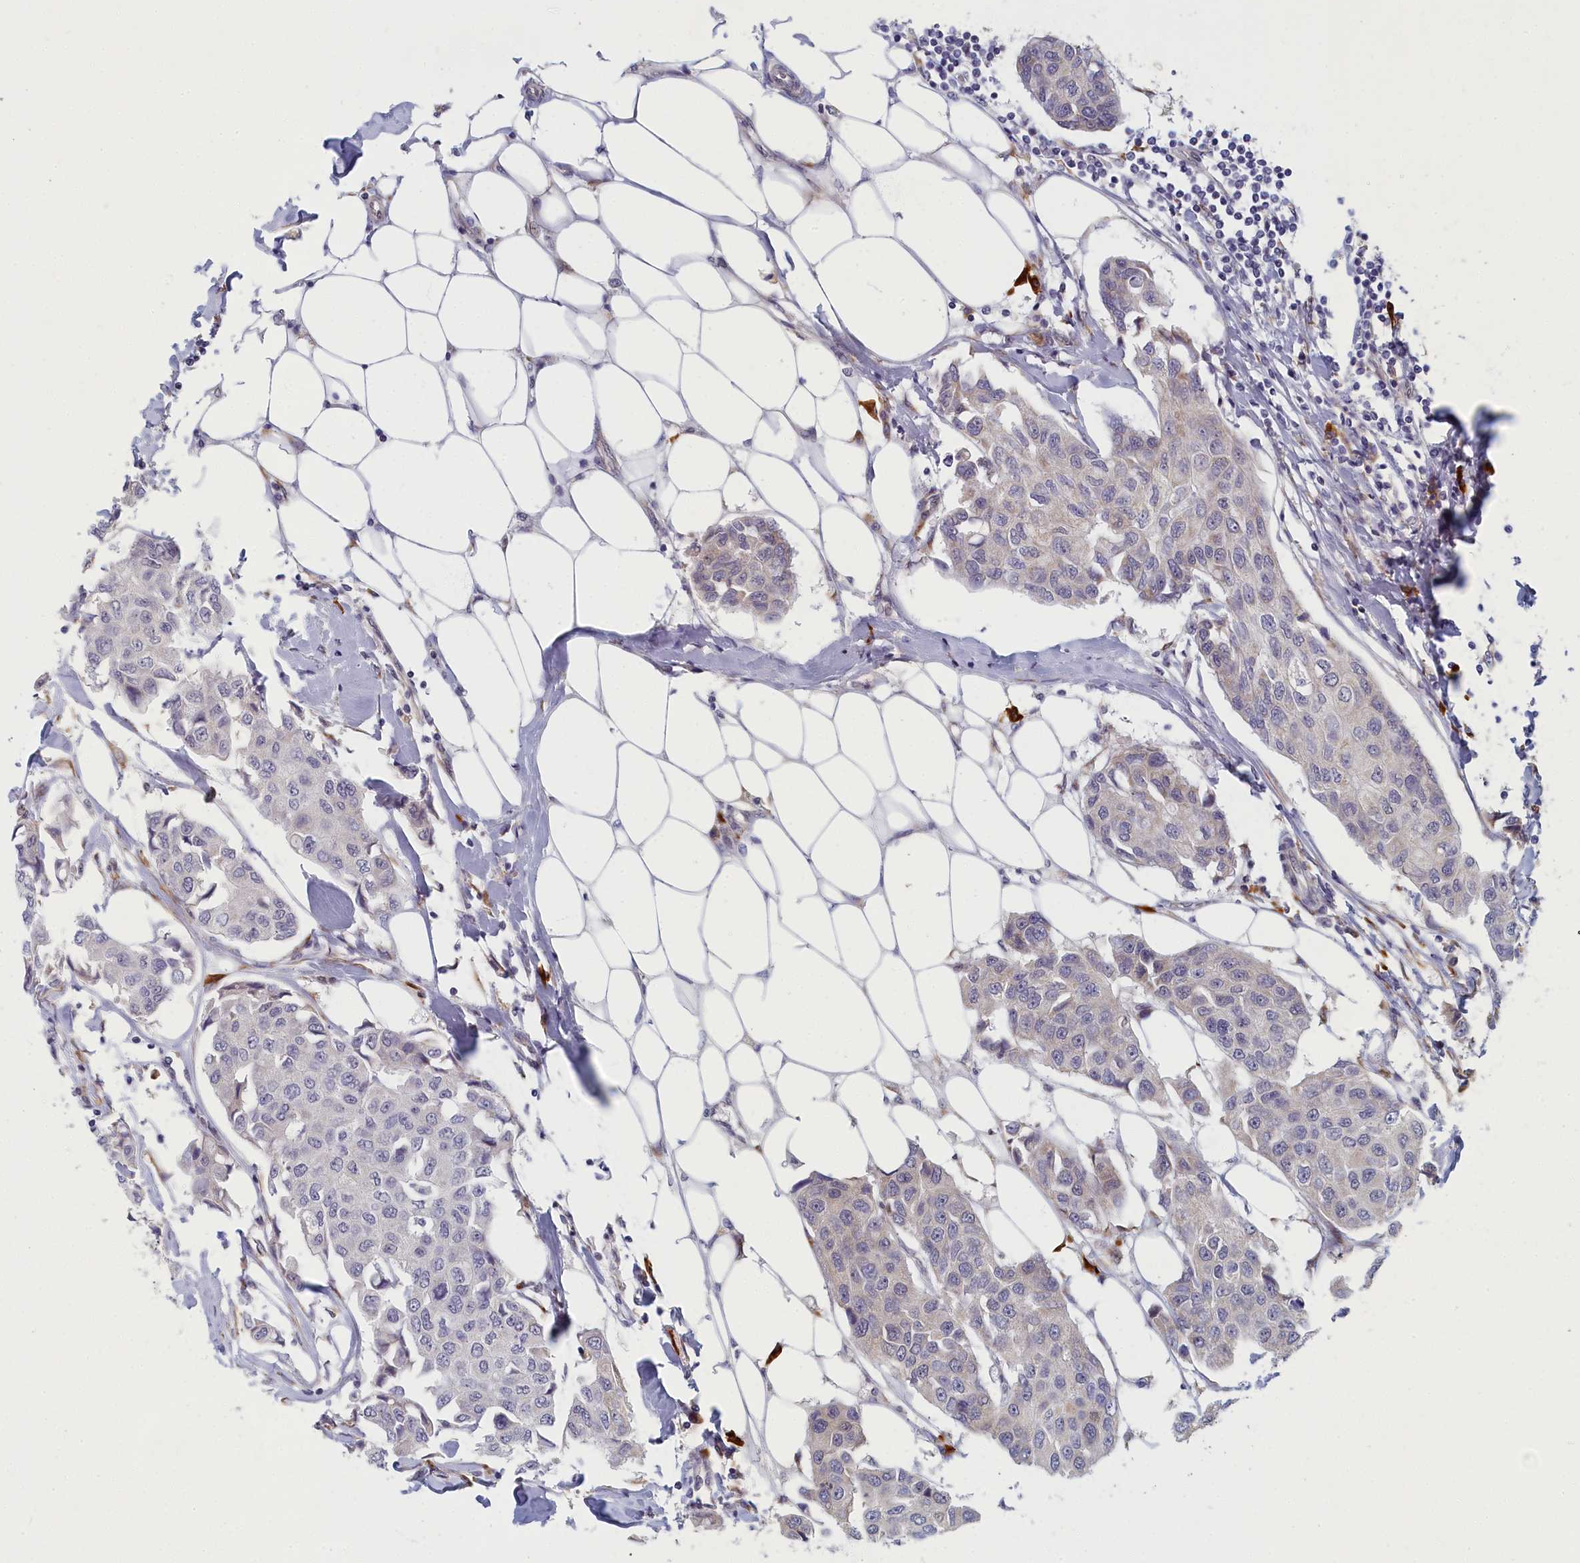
{"staining": {"intensity": "negative", "quantity": "none", "location": "none"}, "tissue": "breast cancer", "cell_type": "Tumor cells", "image_type": "cancer", "snomed": [{"axis": "morphology", "description": "Duct carcinoma"}, {"axis": "topography", "description": "Breast"}], "caption": "This is an immunohistochemistry histopathology image of human breast cancer. There is no positivity in tumor cells.", "gene": "DNAJC17", "patient": {"sex": "female", "age": 80}}